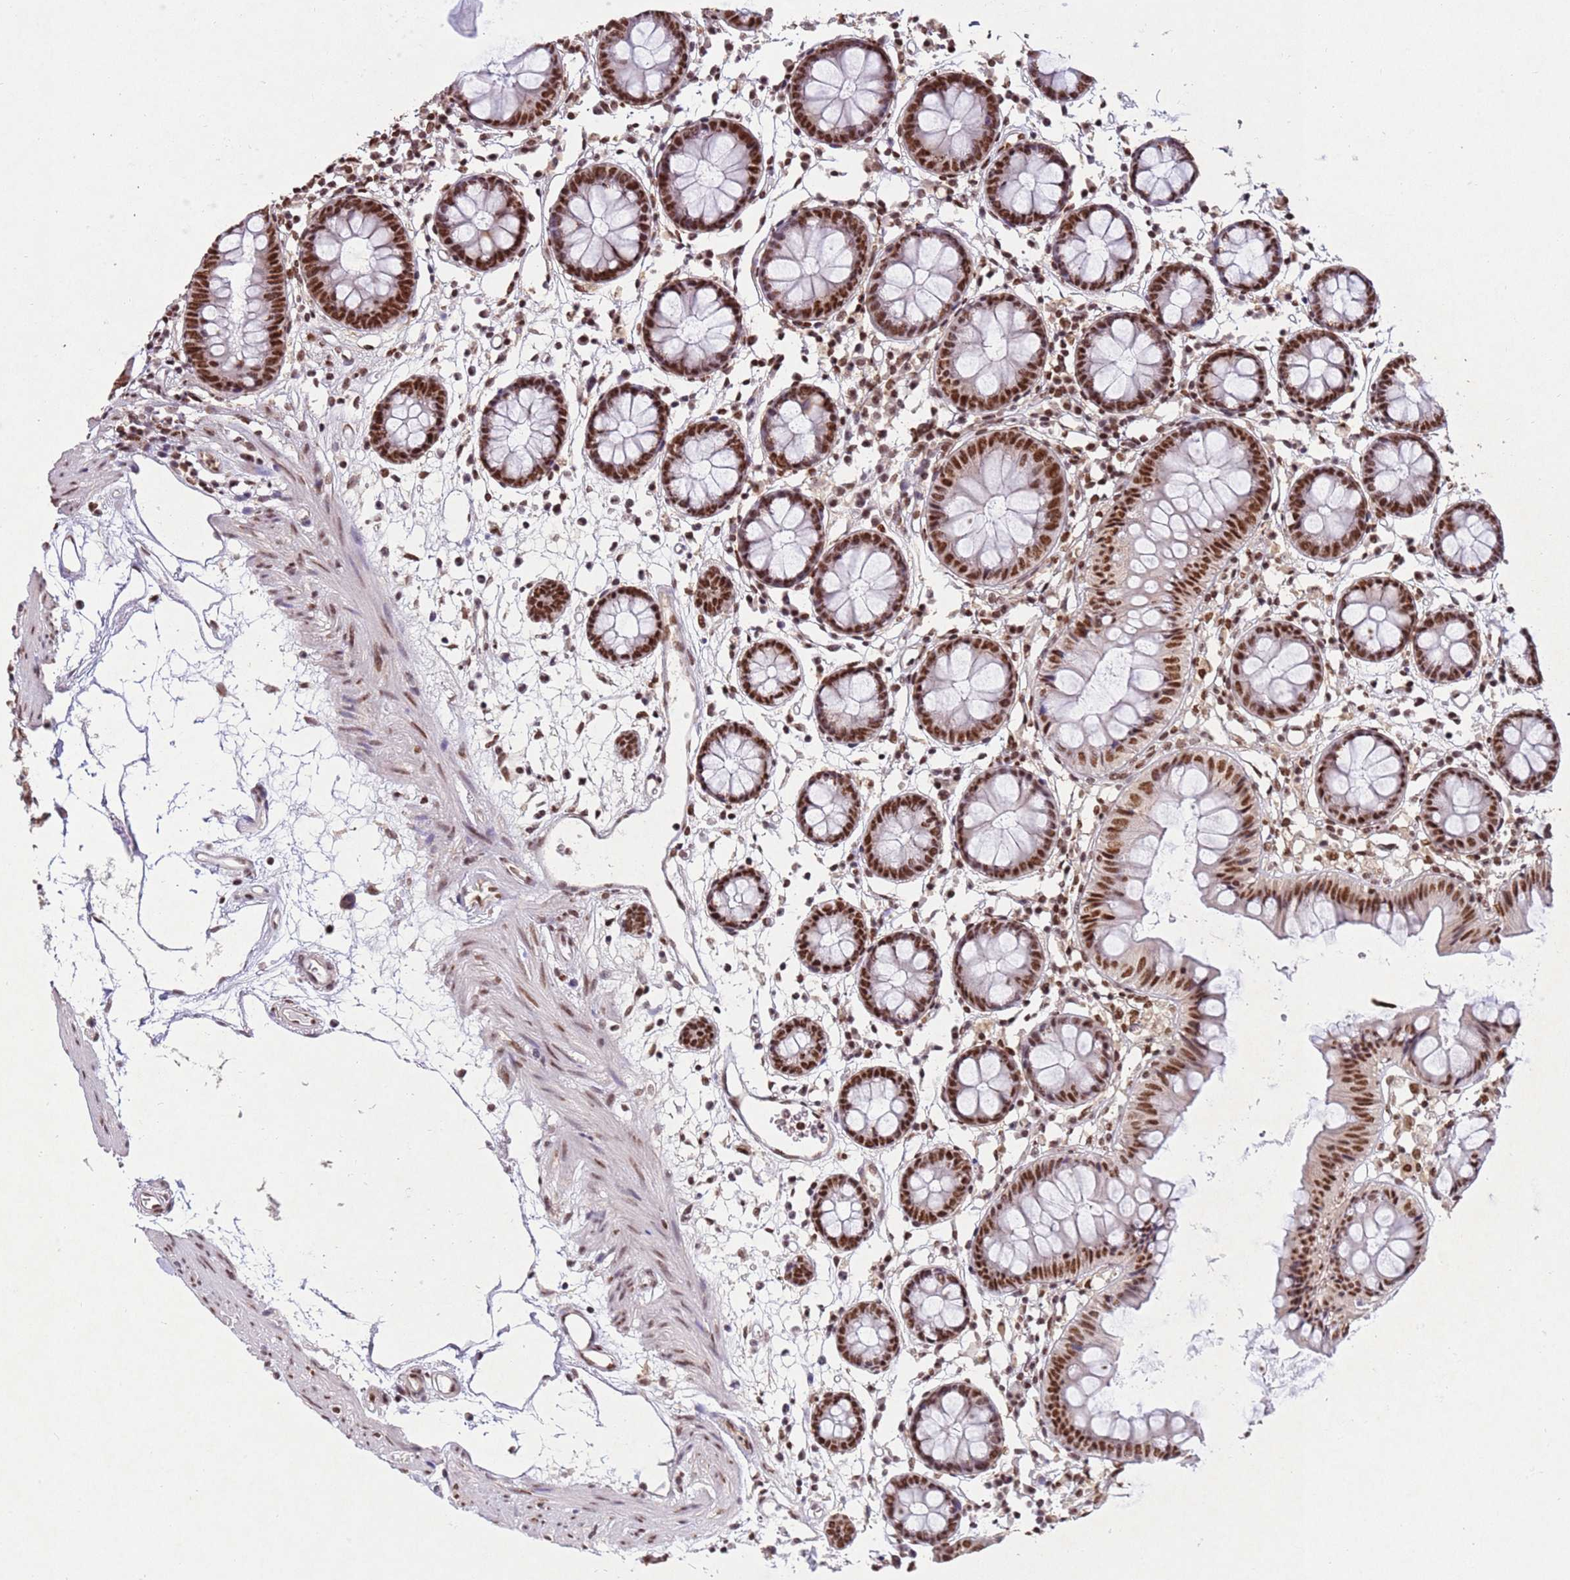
{"staining": {"intensity": "moderate", "quantity": ">75%", "location": "nuclear"}, "tissue": "colon", "cell_type": "Endothelial cells", "image_type": "normal", "snomed": [{"axis": "morphology", "description": "Normal tissue, NOS"}, {"axis": "topography", "description": "Colon"}], "caption": "A medium amount of moderate nuclear staining is present in approximately >75% of endothelial cells in normal colon. (Stains: DAB (3,3'-diaminobenzidine) in brown, nuclei in blue, Microscopy: brightfield microscopy at high magnification).", "gene": "ESF1", "patient": {"sex": "female", "age": 84}}